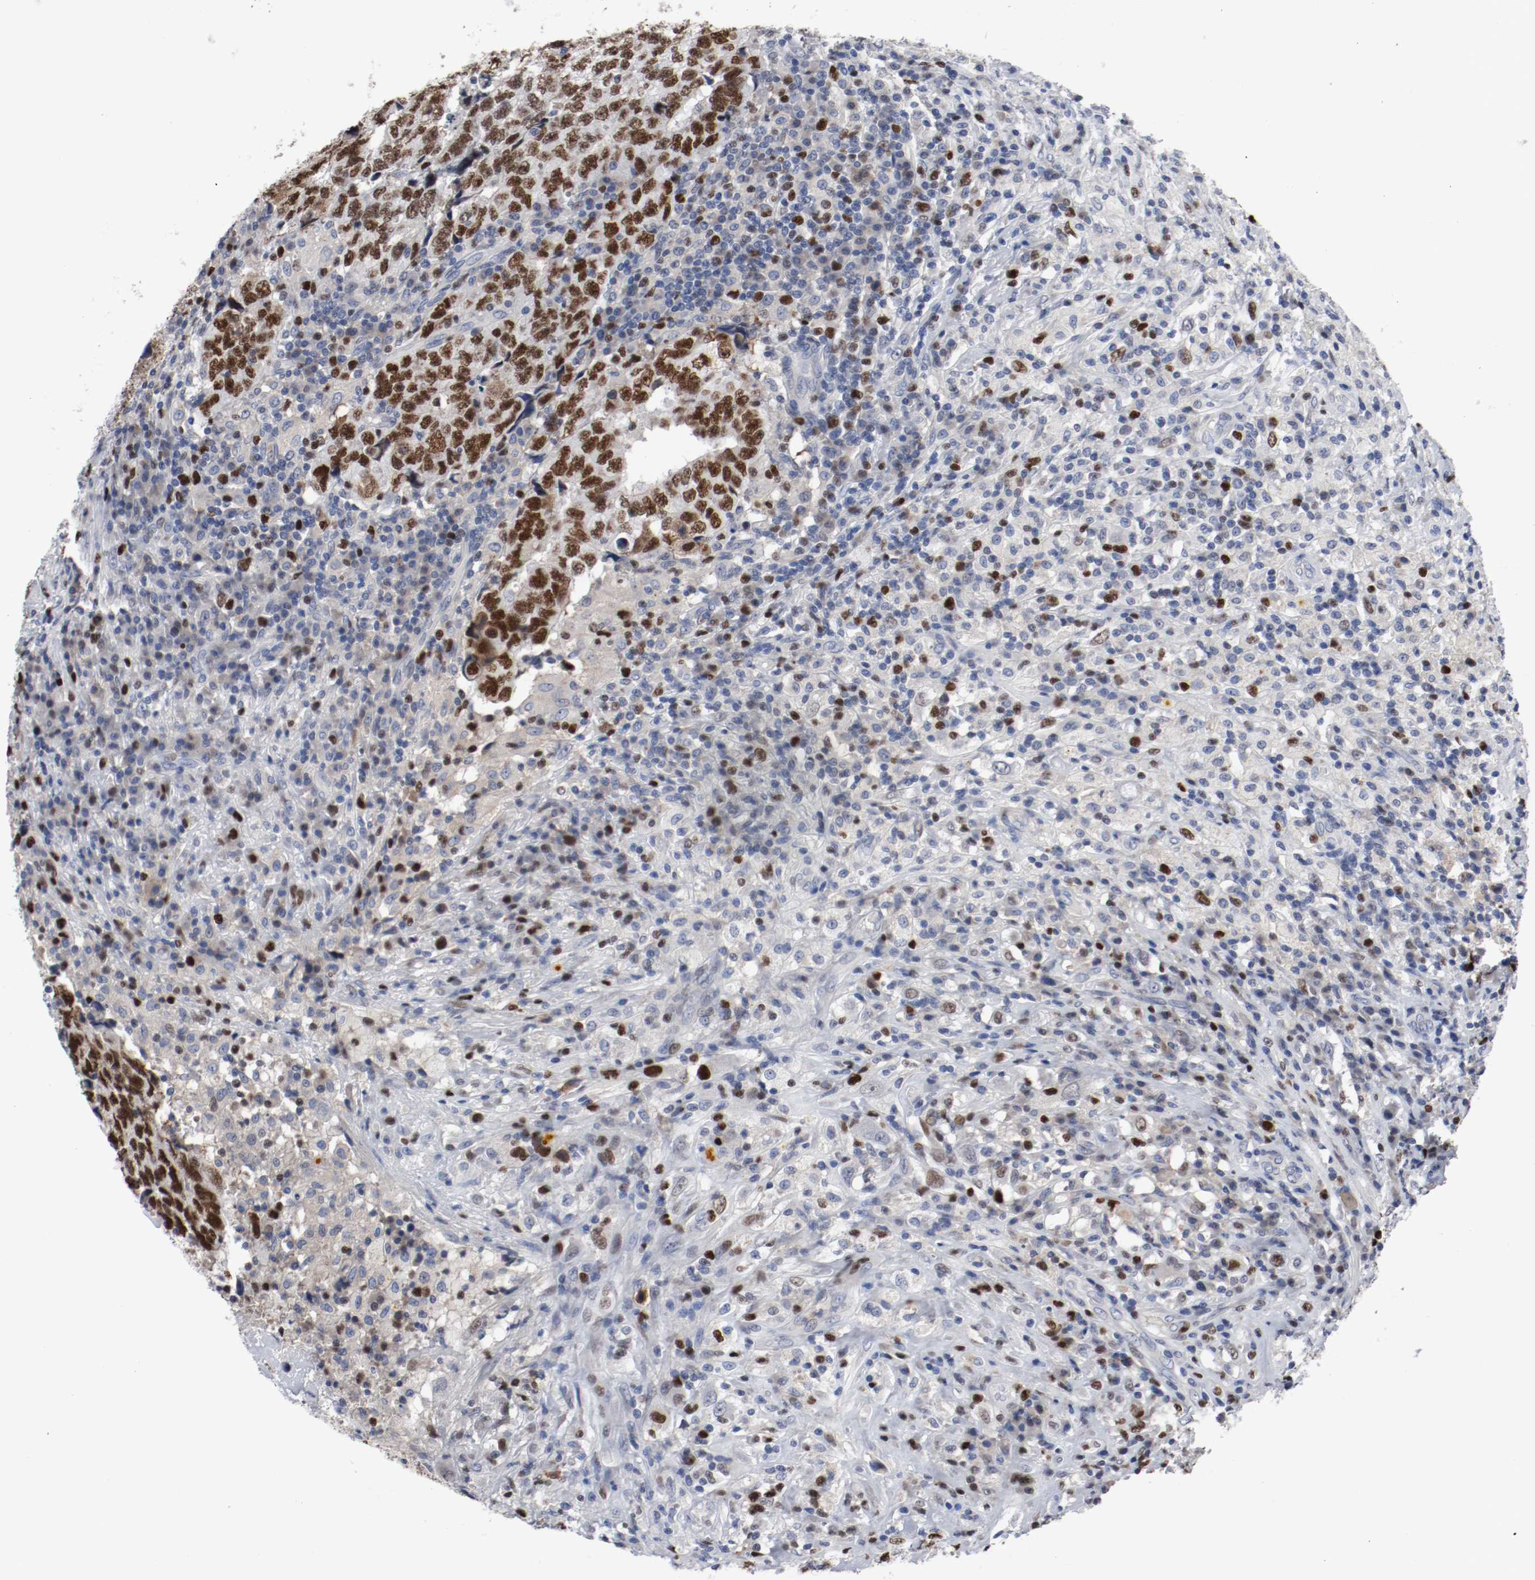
{"staining": {"intensity": "strong", "quantity": ">75%", "location": "nuclear"}, "tissue": "testis cancer", "cell_type": "Tumor cells", "image_type": "cancer", "snomed": [{"axis": "morphology", "description": "Necrosis, NOS"}, {"axis": "morphology", "description": "Carcinoma, Embryonal, NOS"}, {"axis": "topography", "description": "Testis"}], "caption": "Testis cancer (embryonal carcinoma) tissue exhibits strong nuclear staining in approximately >75% of tumor cells, visualized by immunohistochemistry. (Brightfield microscopy of DAB IHC at high magnification).", "gene": "MCM6", "patient": {"sex": "male", "age": 19}}